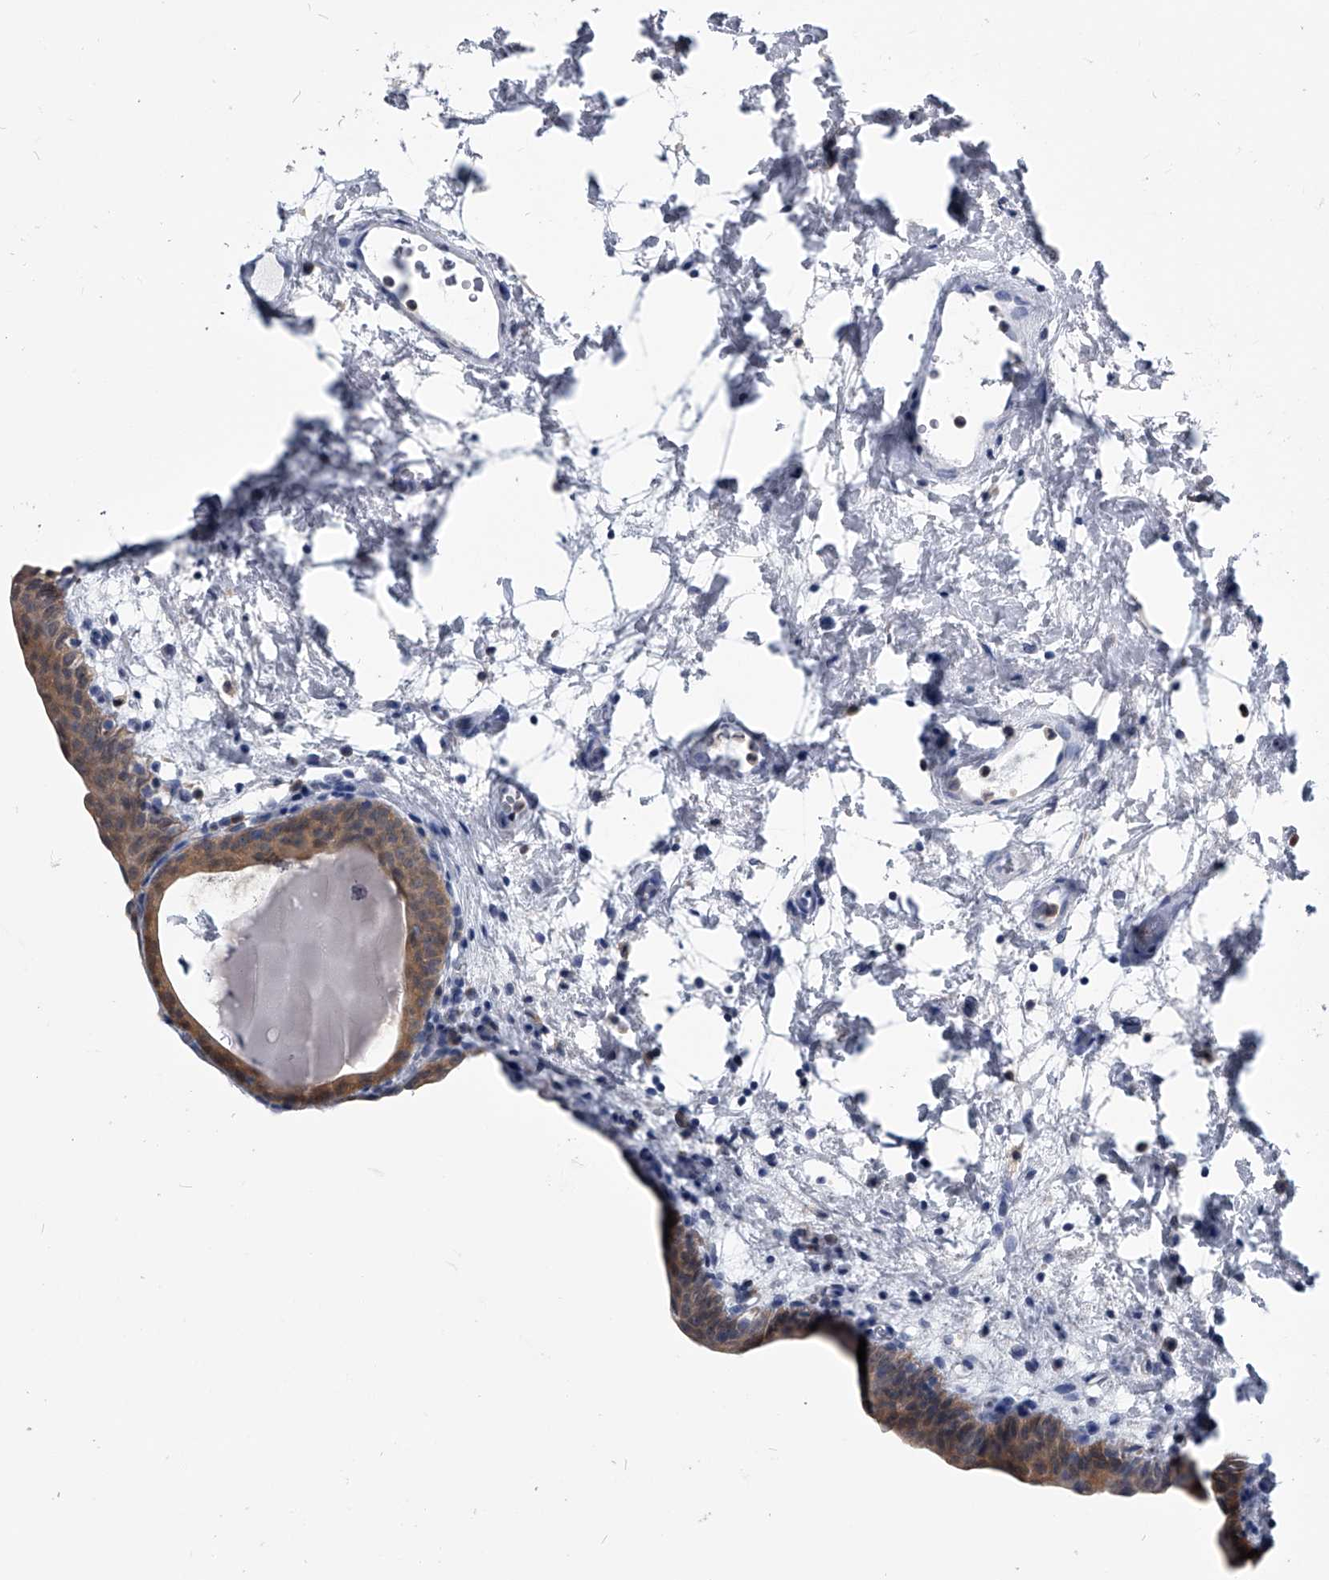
{"staining": {"intensity": "moderate", "quantity": "25%-75%", "location": "cytoplasmic/membranous,nuclear"}, "tissue": "urinary bladder", "cell_type": "Urothelial cells", "image_type": "normal", "snomed": [{"axis": "morphology", "description": "Normal tissue, NOS"}, {"axis": "topography", "description": "Urinary bladder"}], "caption": "DAB (3,3'-diaminobenzidine) immunohistochemical staining of benign human urinary bladder displays moderate cytoplasmic/membranous,nuclear protein positivity in approximately 25%-75% of urothelial cells.", "gene": "PDXK", "patient": {"sex": "male", "age": 83}}